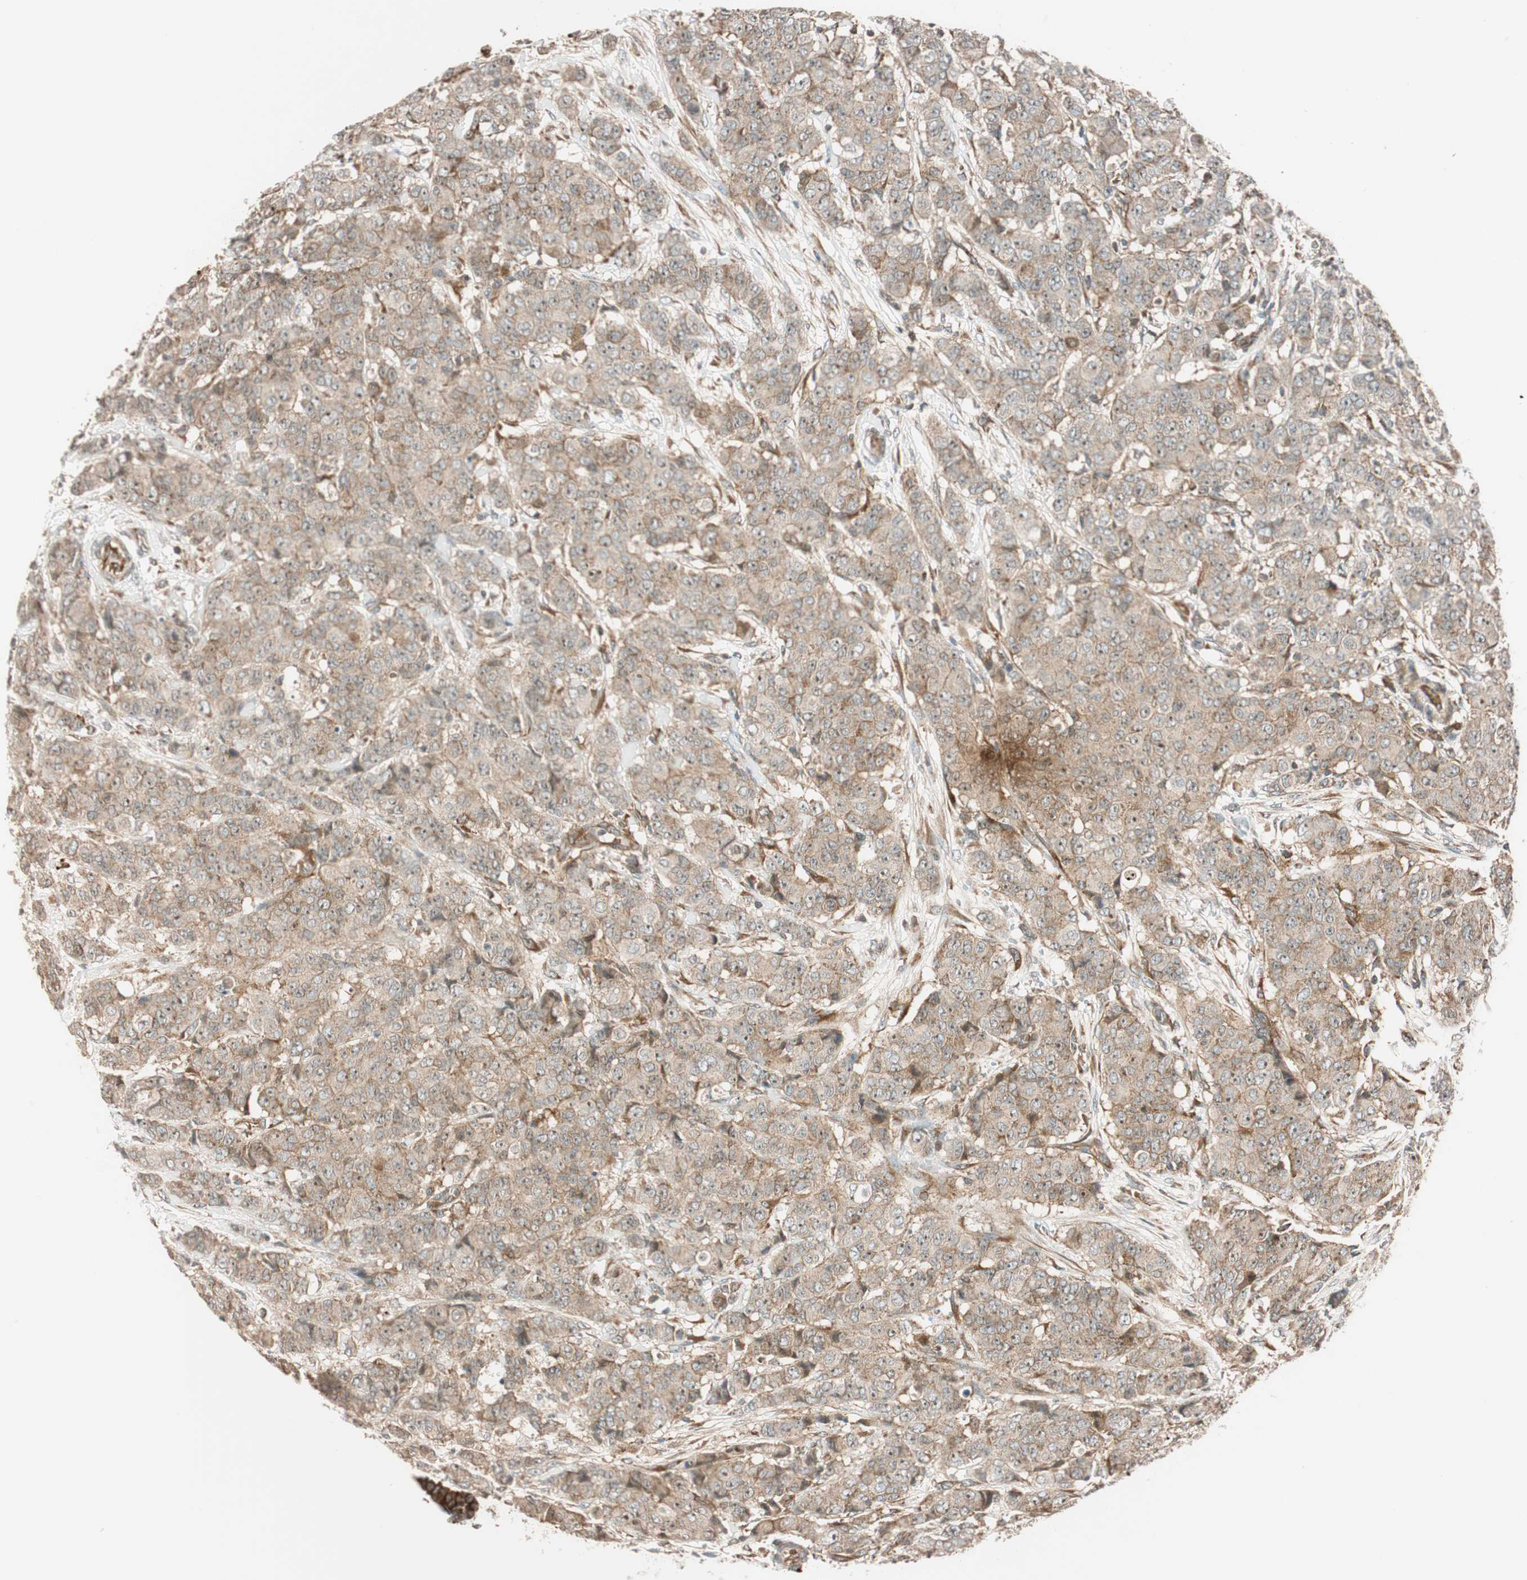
{"staining": {"intensity": "weak", "quantity": ">75%", "location": "cytoplasmic/membranous"}, "tissue": "breast cancer", "cell_type": "Tumor cells", "image_type": "cancer", "snomed": [{"axis": "morphology", "description": "Duct carcinoma"}, {"axis": "topography", "description": "Breast"}], "caption": "Immunohistochemistry (IHC) (DAB) staining of intraductal carcinoma (breast) displays weak cytoplasmic/membranous protein positivity in approximately >75% of tumor cells.", "gene": "ABI1", "patient": {"sex": "female", "age": 40}}